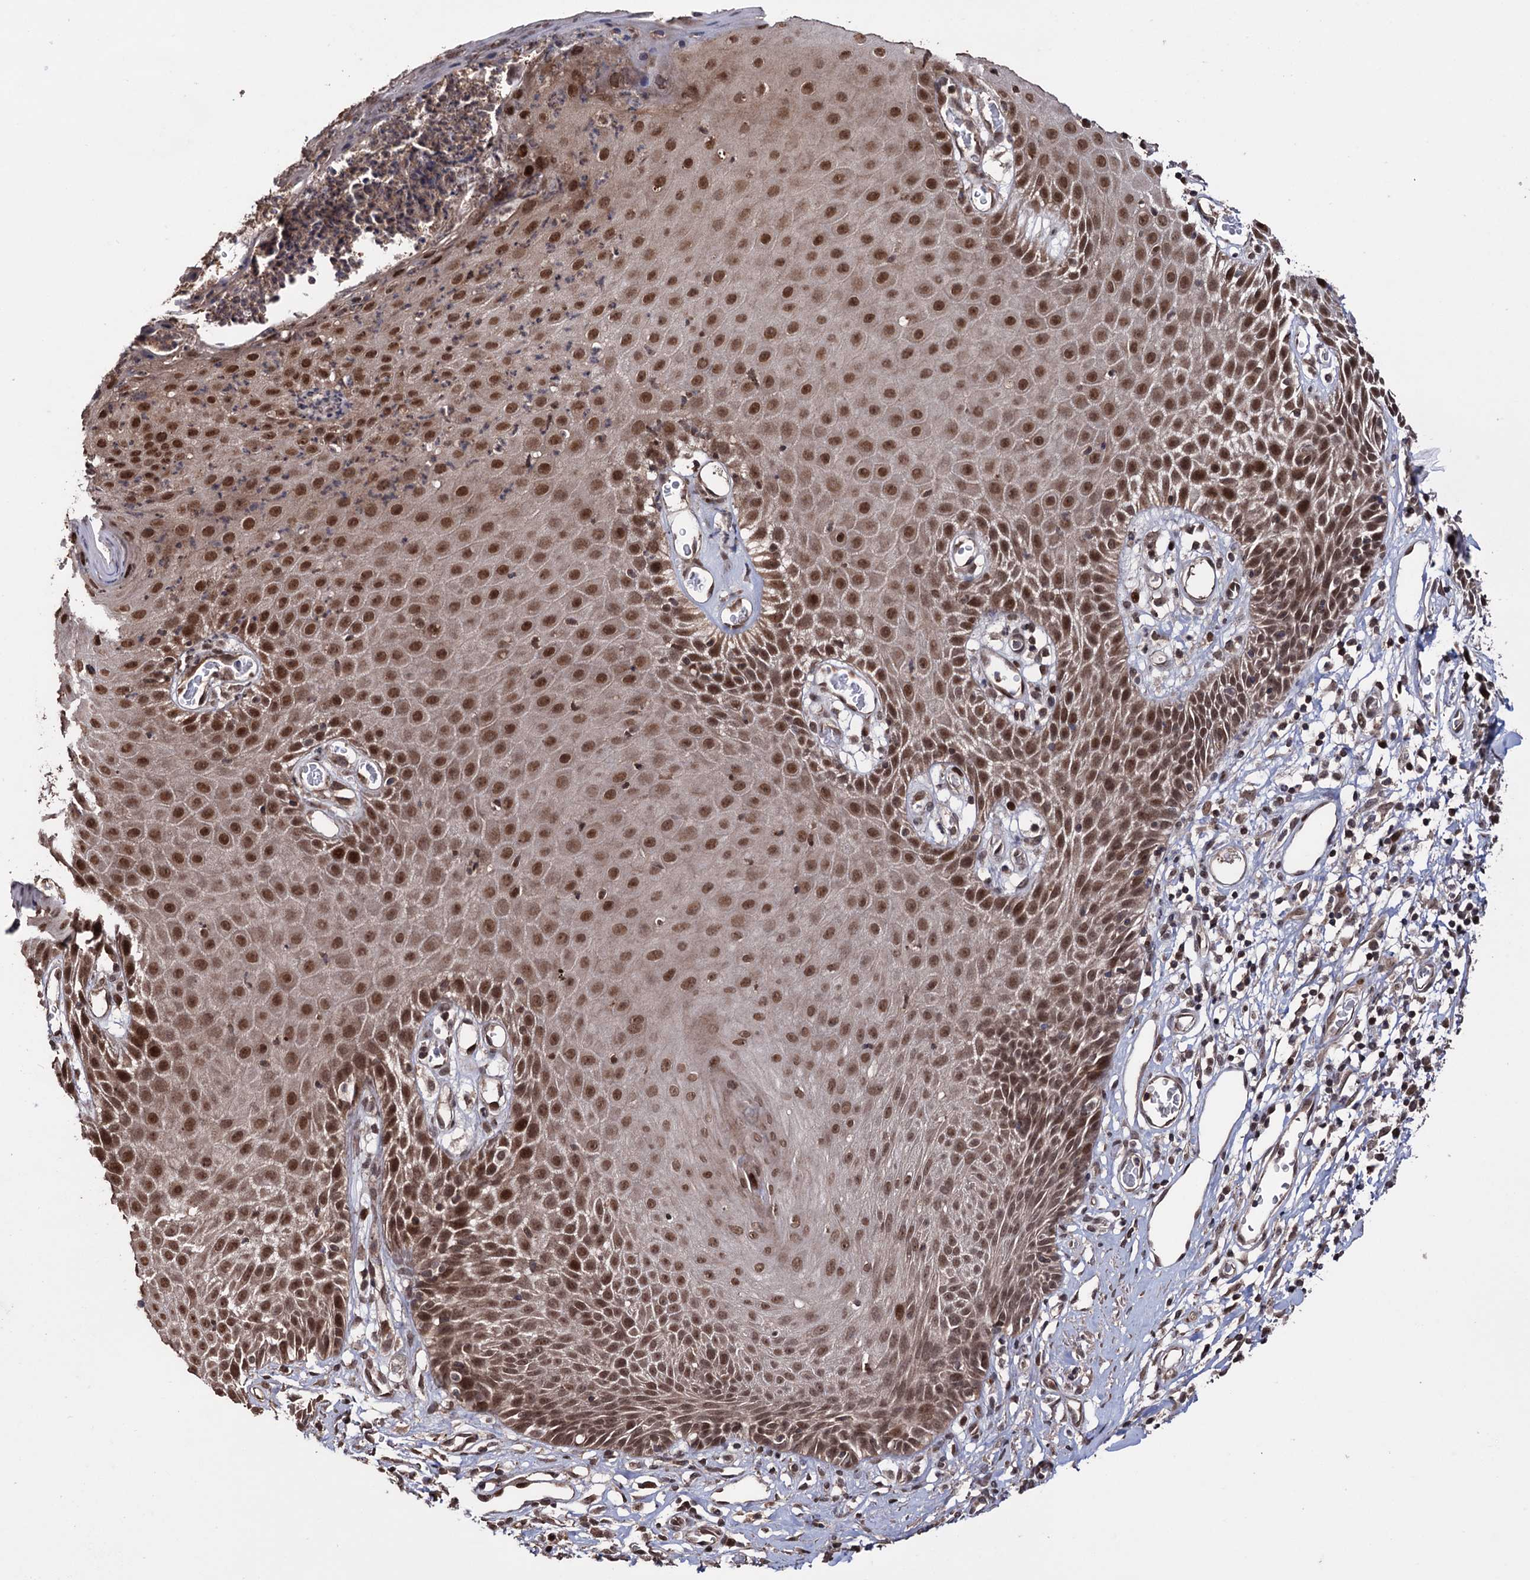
{"staining": {"intensity": "moderate", "quantity": ">75%", "location": "cytoplasmic/membranous,nuclear"}, "tissue": "skin", "cell_type": "Epidermal cells", "image_type": "normal", "snomed": [{"axis": "morphology", "description": "Normal tissue, NOS"}, {"axis": "topography", "description": "Vulva"}], "caption": "Protein expression by immunohistochemistry (IHC) demonstrates moderate cytoplasmic/membranous,nuclear positivity in approximately >75% of epidermal cells in normal skin.", "gene": "KLF5", "patient": {"sex": "female", "age": 68}}